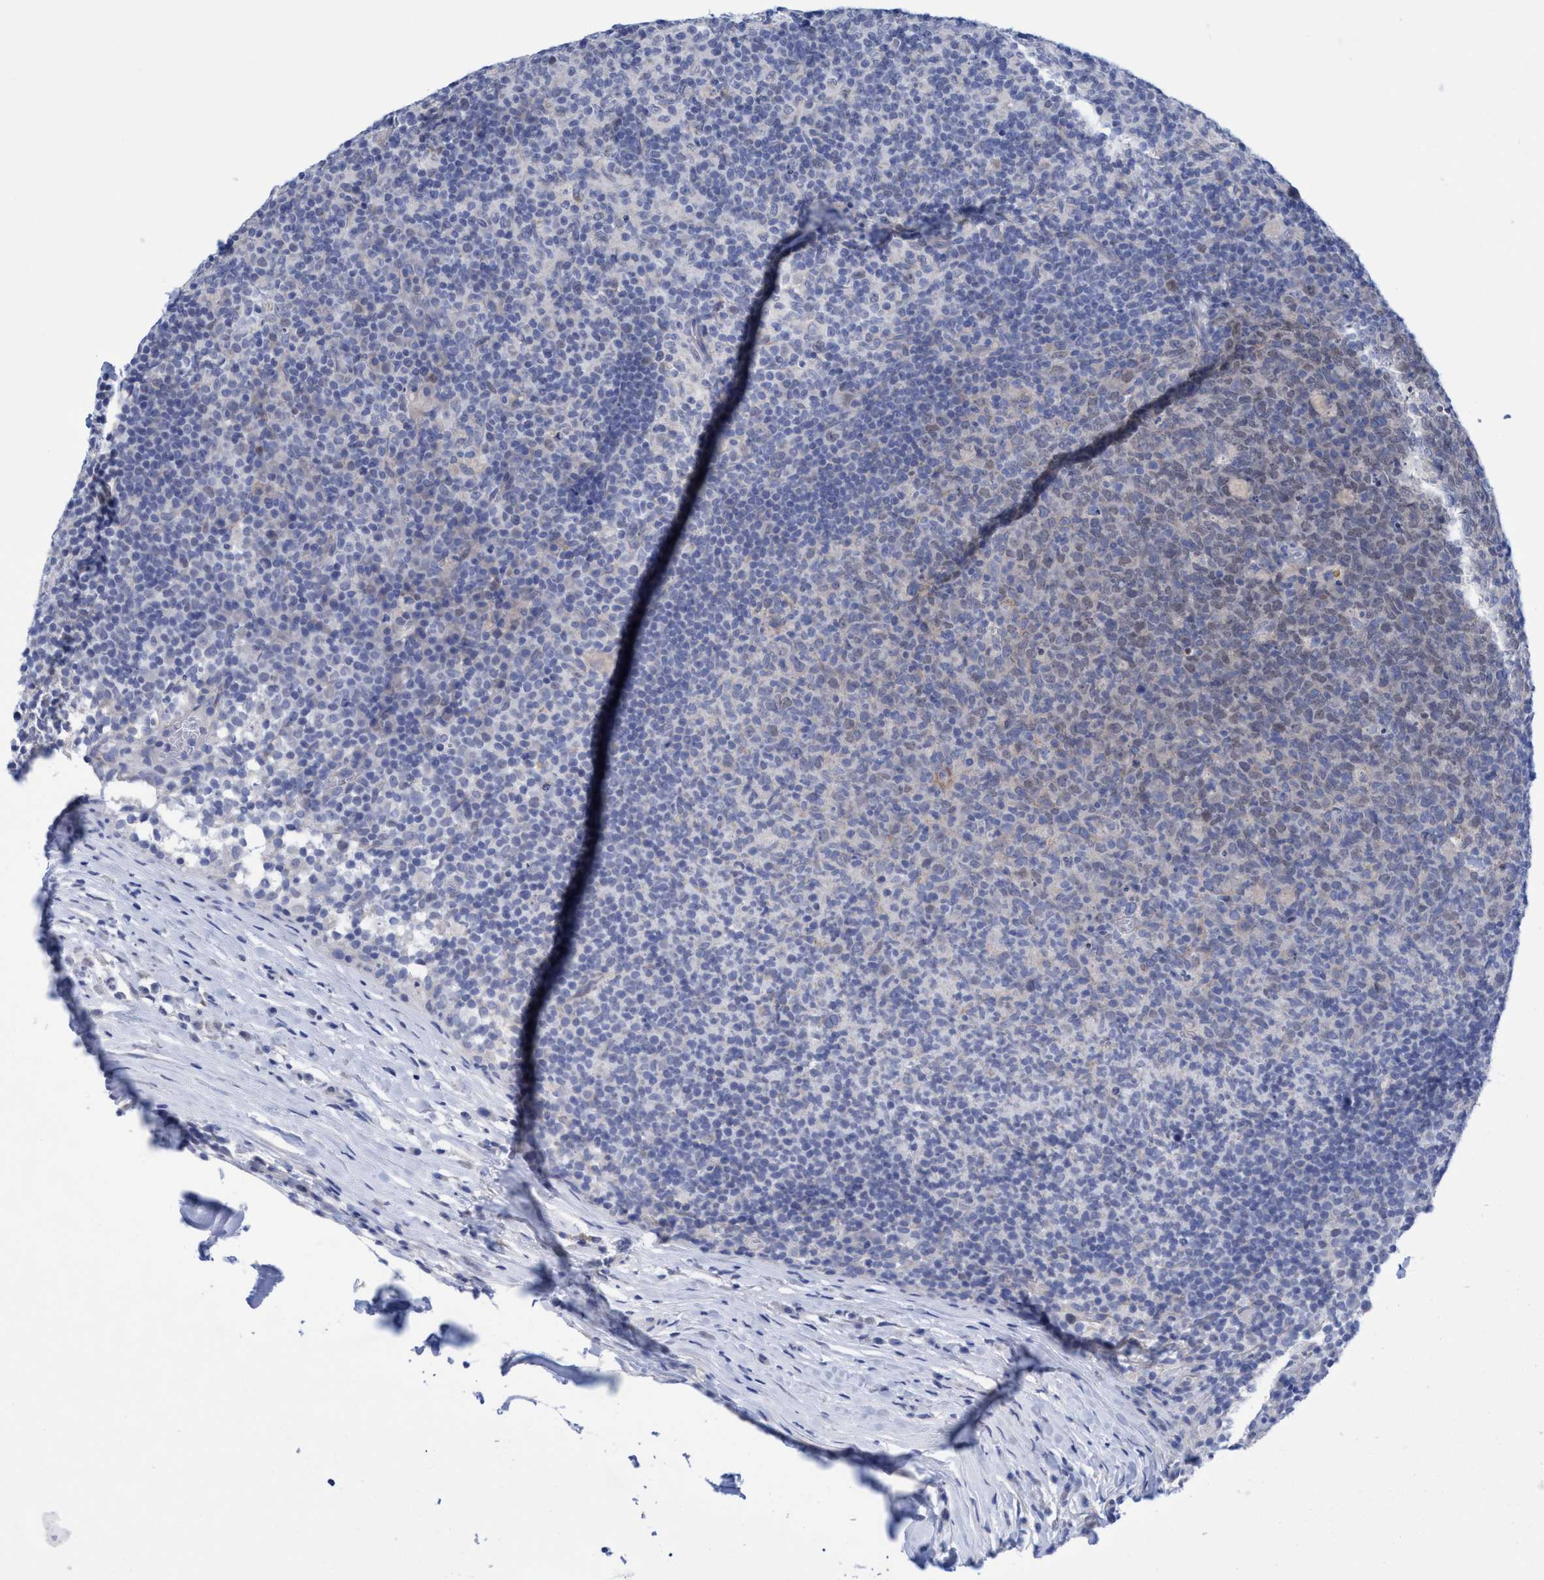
{"staining": {"intensity": "weak", "quantity": "25%-75%", "location": "cytoplasmic/membranous,nuclear"}, "tissue": "lymph node", "cell_type": "Germinal center cells", "image_type": "normal", "snomed": [{"axis": "morphology", "description": "Normal tissue, NOS"}, {"axis": "morphology", "description": "Inflammation, NOS"}, {"axis": "topography", "description": "Lymph node"}], "caption": "Immunohistochemical staining of unremarkable human lymph node shows weak cytoplasmic/membranous,nuclear protein expression in approximately 25%-75% of germinal center cells. The protein is shown in brown color, while the nuclei are stained blue.", "gene": "RSAD1", "patient": {"sex": "male", "age": 55}}